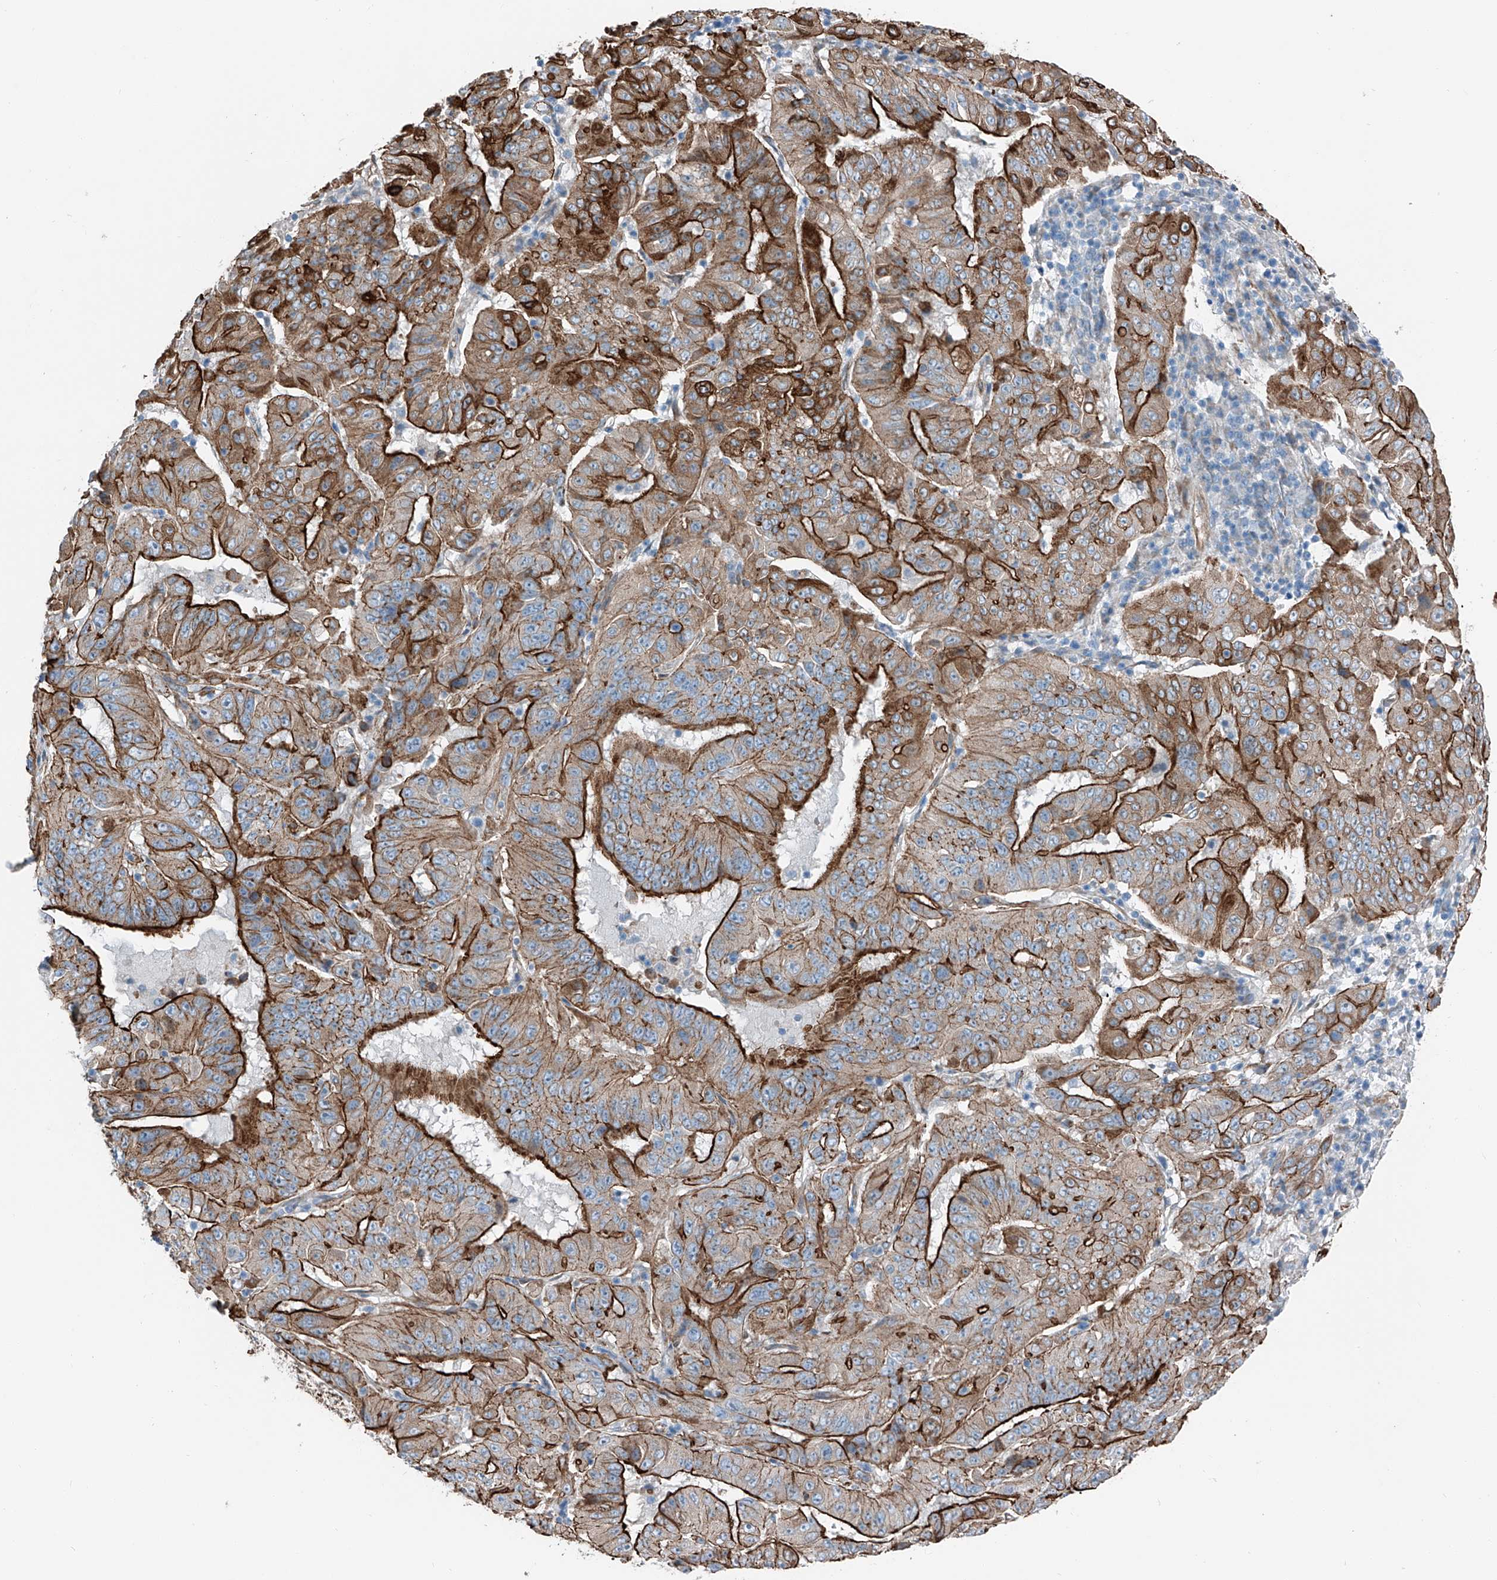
{"staining": {"intensity": "strong", "quantity": ">75%", "location": "cytoplasmic/membranous"}, "tissue": "pancreatic cancer", "cell_type": "Tumor cells", "image_type": "cancer", "snomed": [{"axis": "morphology", "description": "Adenocarcinoma, NOS"}, {"axis": "topography", "description": "Pancreas"}], "caption": "Pancreatic cancer was stained to show a protein in brown. There is high levels of strong cytoplasmic/membranous staining in approximately >75% of tumor cells. (IHC, brightfield microscopy, high magnification).", "gene": "THEMIS2", "patient": {"sex": "male", "age": 63}}